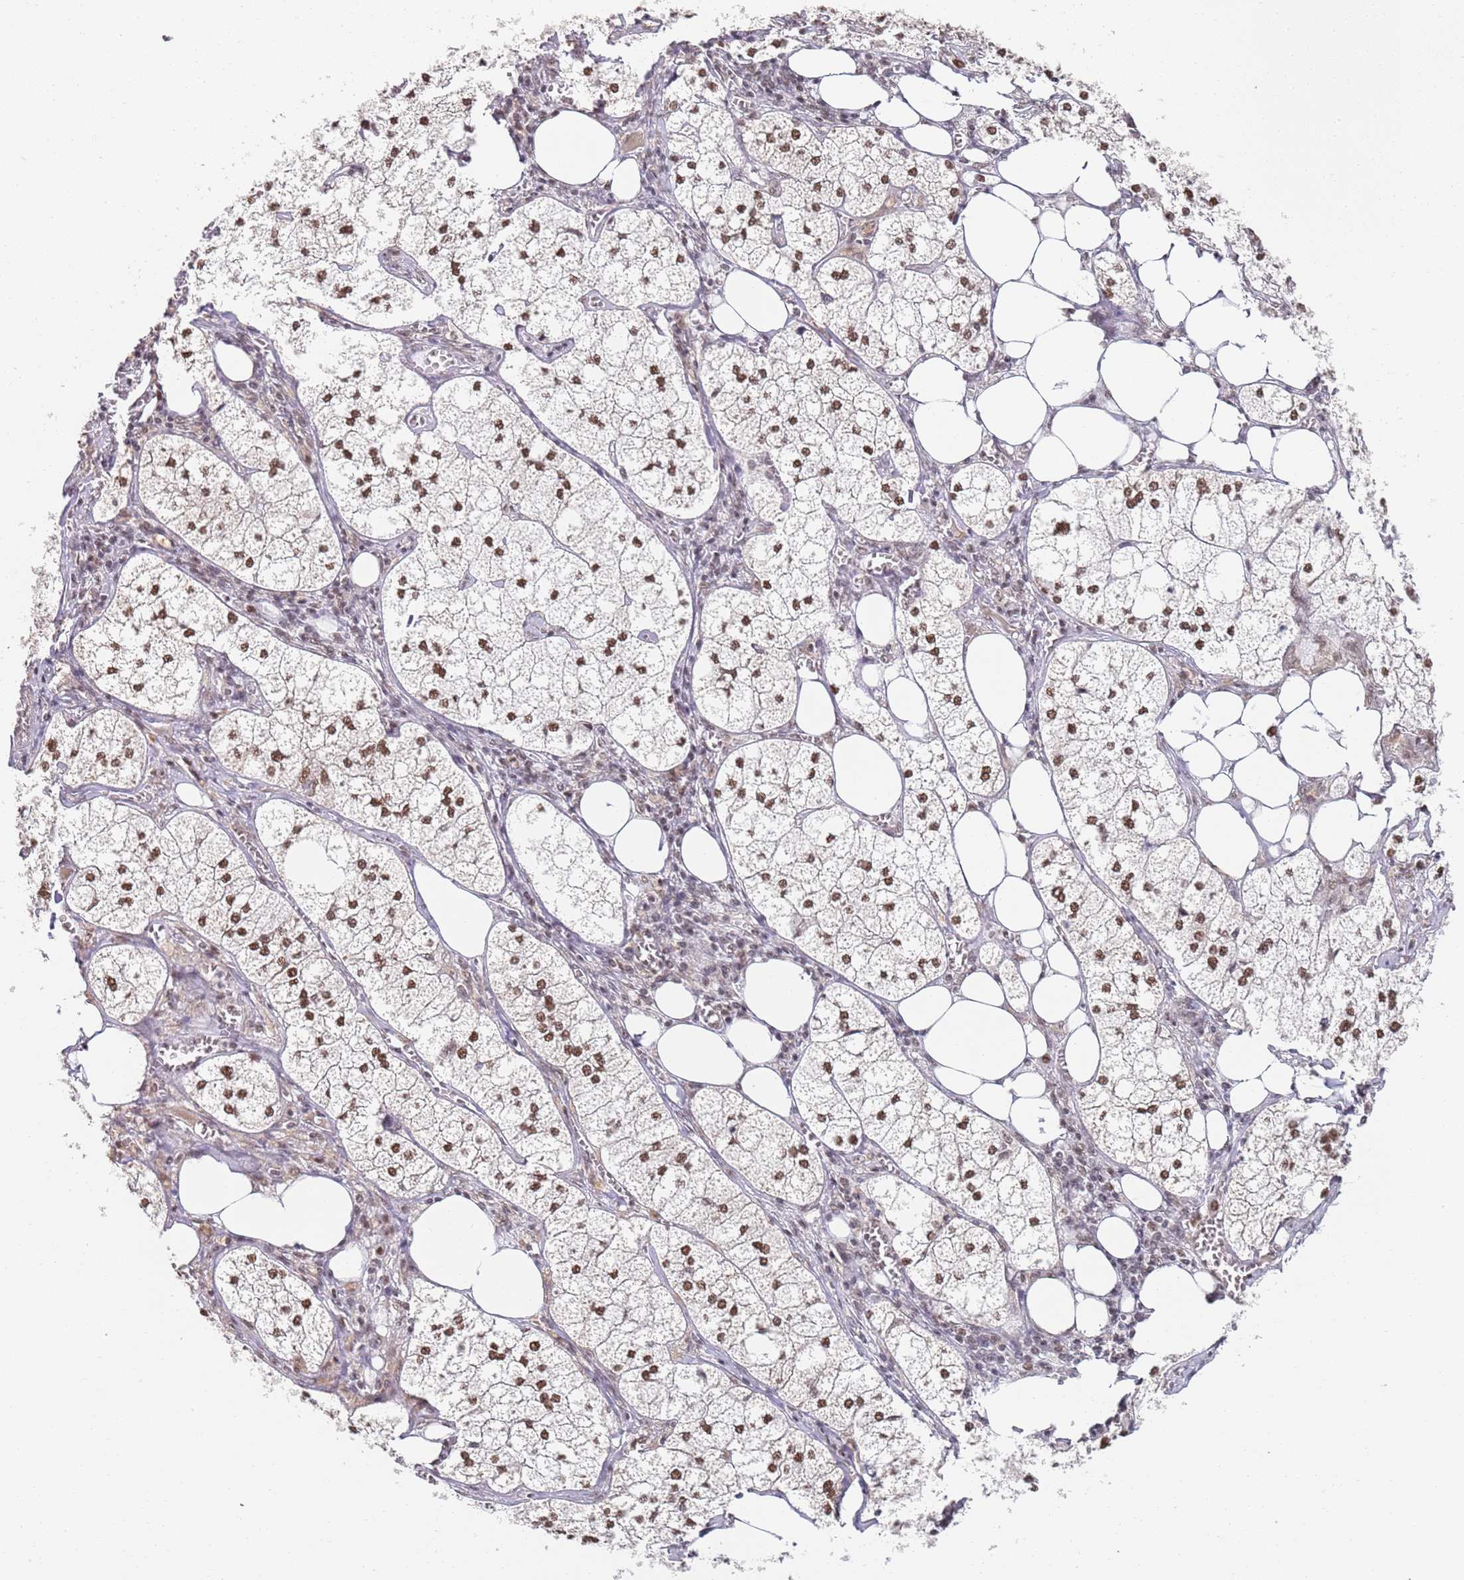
{"staining": {"intensity": "strong", "quantity": ">75%", "location": "nuclear"}, "tissue": "adrenal gland", "cell_type": "Glandular cells", "image_type": "normal", "snomed": [{"axis": "morphology", "description": "Normal tissue, NOS"}, {"axis": "topography", "description": "Adrenal gland"}], "caption": "A histopathology image of human adrenal gland stained for a protein displays strong nuclear brown staining in glandular cells.", "gene": "AKAP8L", "patient": {"sex": "female", "age": 61}}